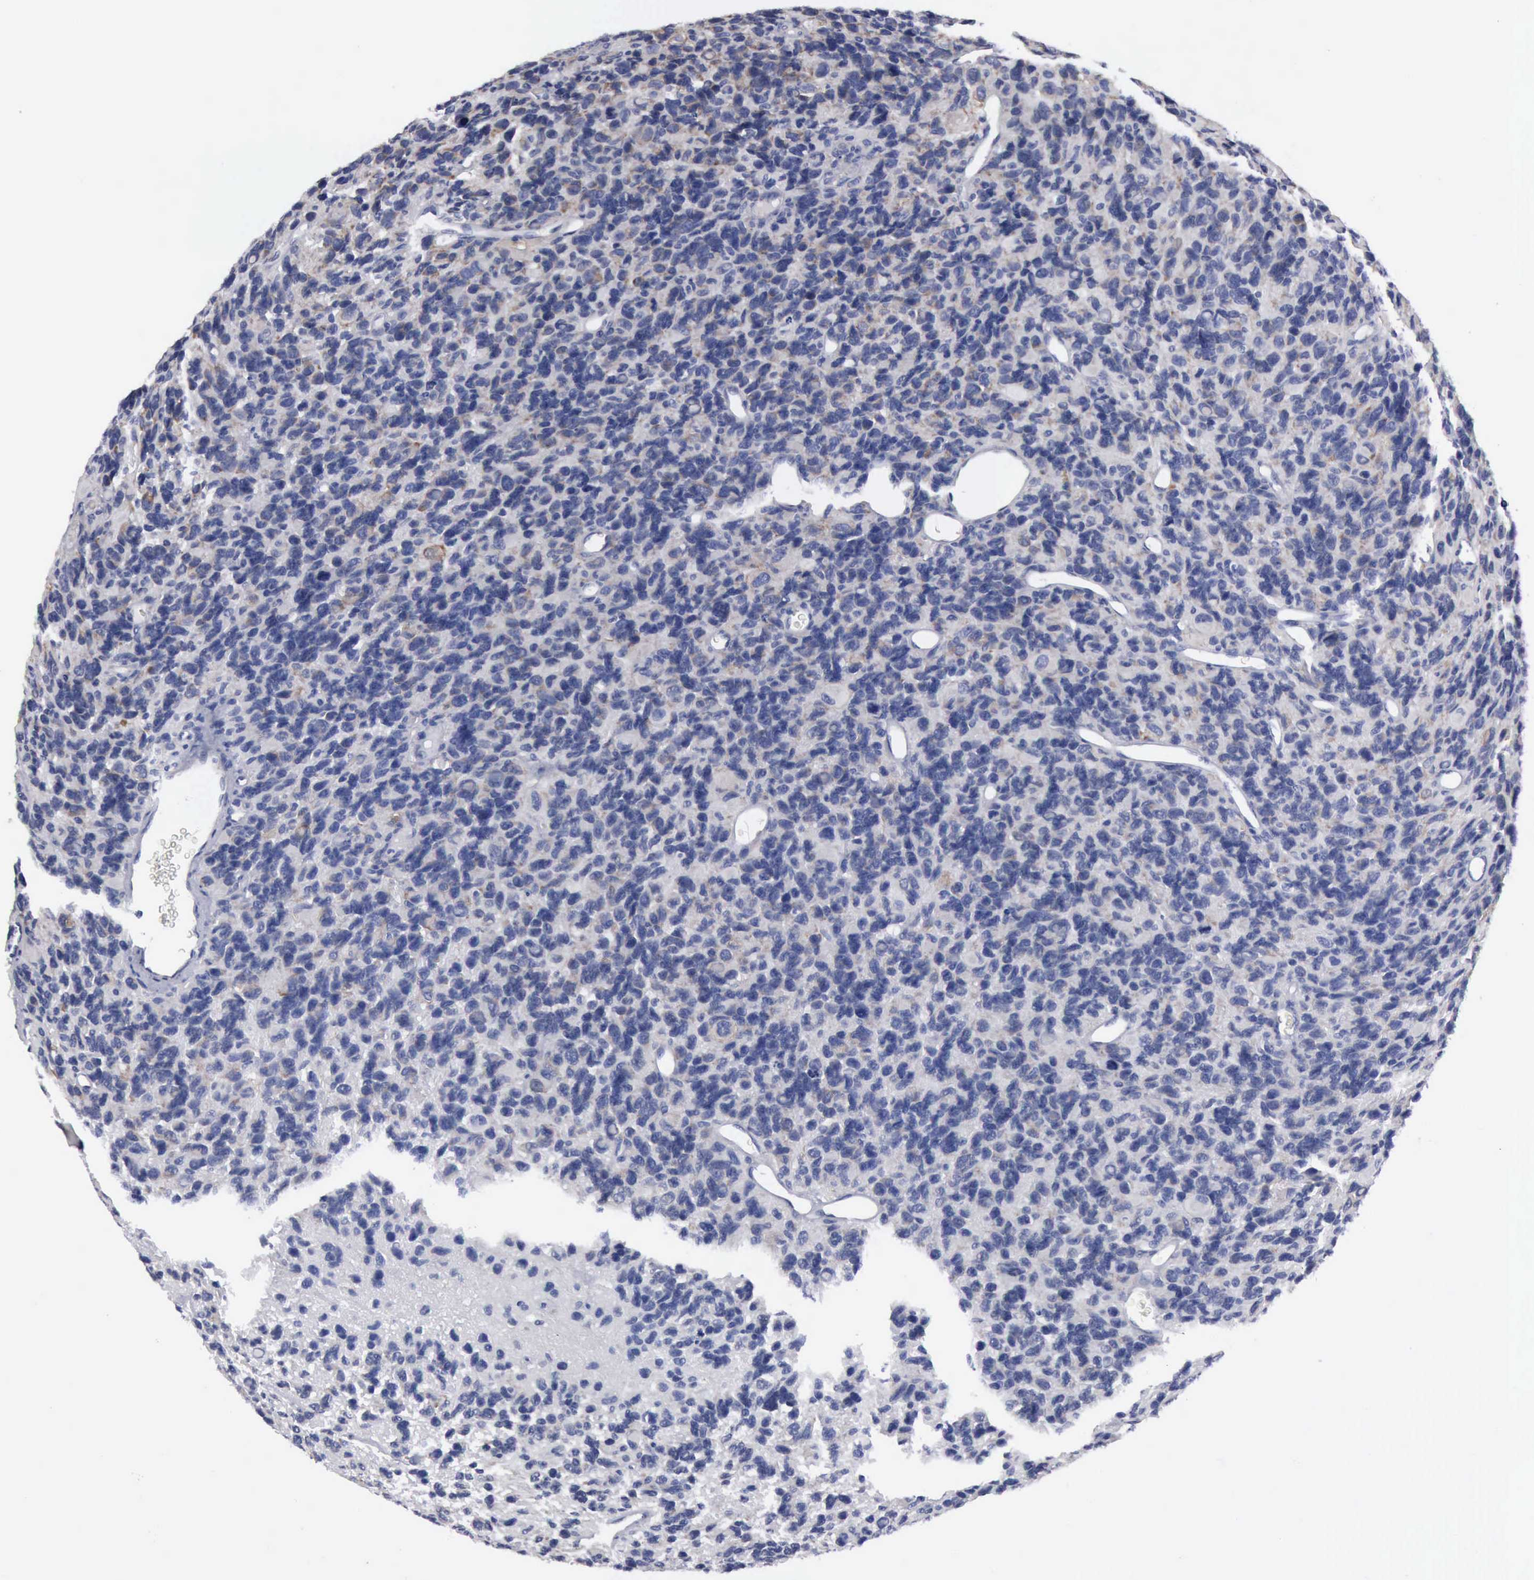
{"staining": {"intensity": "negative", "quantity": "none", "location": "none"}, "tissue": "glioma", "cell_type": "Tumor cells", "image_type": "cancer", "snomed": [{"axis": "morphology", "description": "Glioma, malignant, High grade"}, {"axis": "topography", "description": "Brain"}], "caption": "Tumor cells show no significant protein expression in malignant high-grade glioma.", "gene": "TXLNG", "patient": {"sex": "male", "age": 77}}